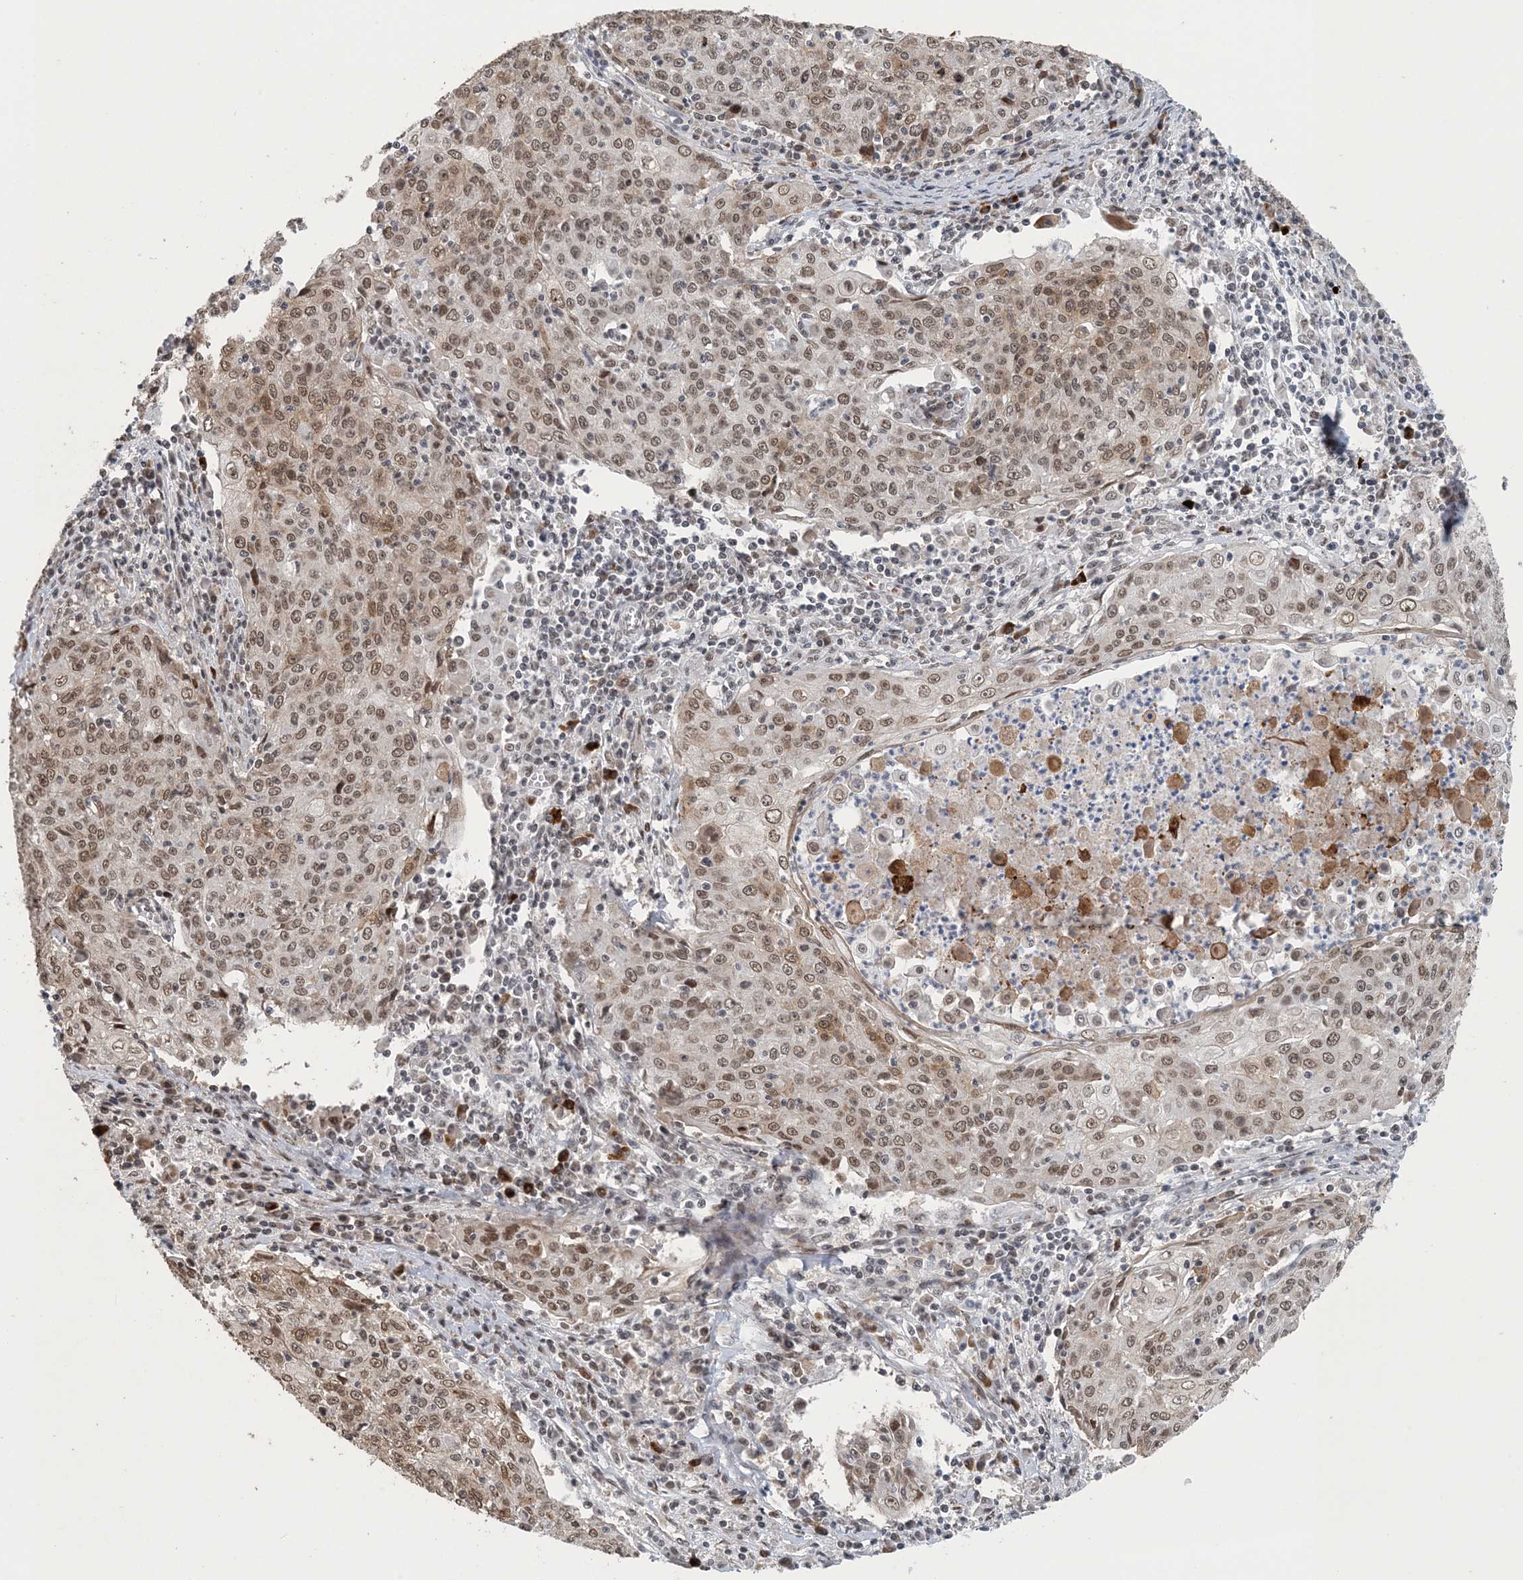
{"staining": {"intensity": "moderate", "quantity": "25%-75%", "location": "nuclear"}, "tissue": "cervical cancer", "cell_type": "Tumor cells", "image_type": "cancer", "snomed": [{"axis": "morphology", "description": "Squamous cell carcinoma, NOS"}, {"axis": "topography", "description": "Cervix"}], "caption": "Tumor cells reveal medium levels of moderate nuclear staining in about 25%-75% of cells in human cervical cancer. (DAB (3,3'-diaminobenzidine) IHC with brightfield microscopy, high magnification).", "gene": "MBD2", "patient": {"sex": "female", "age": 48}}